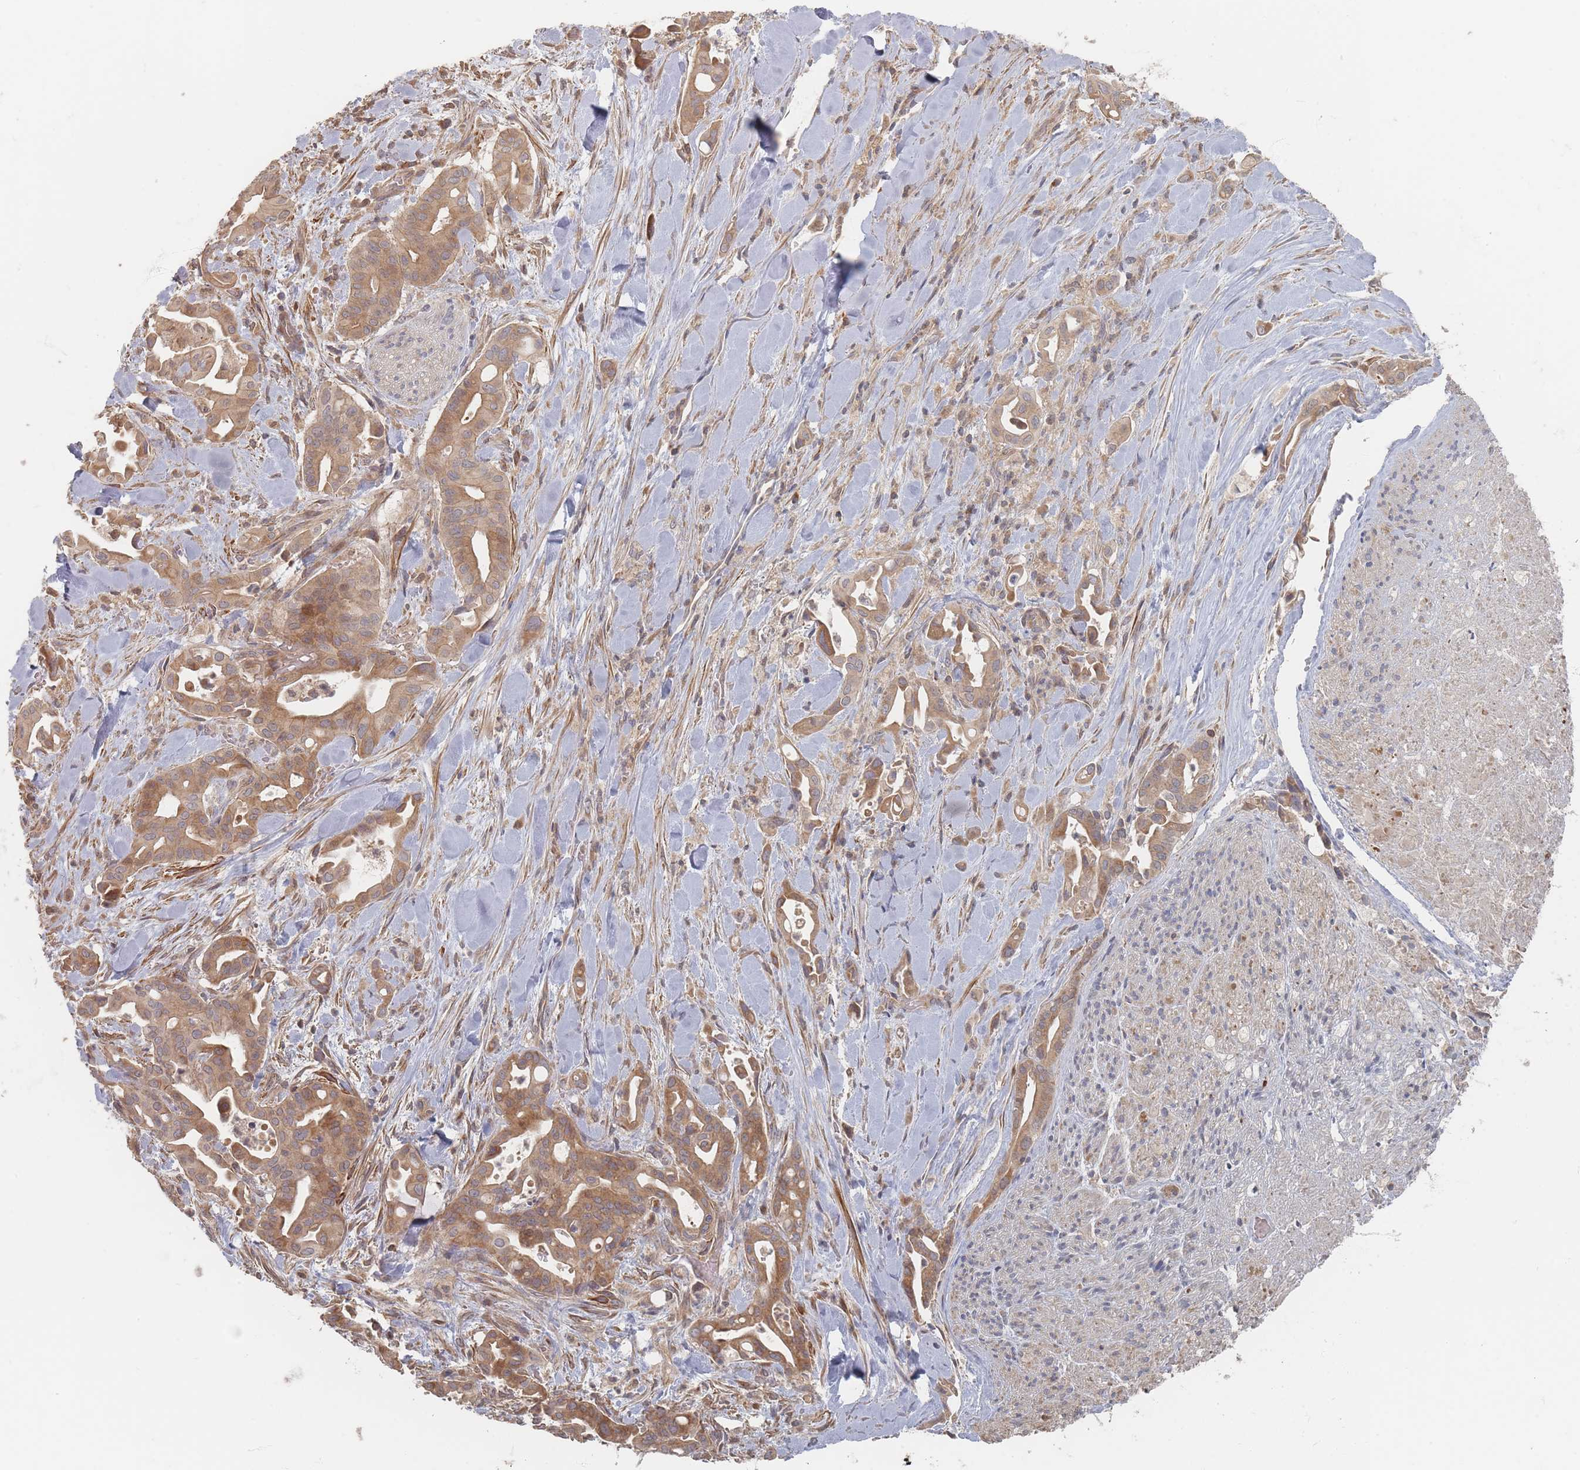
{"staining": {"intensity": "moderate", "quantity": ">75%", "location": "cytoplasmic/membranous"}, "tissue": "liver cancer", "cell_type": "Tumor cells", "image_type": "cancer", "snomed": [{"axis": "morphology", "description": "Cholangiocarcinoma"}, {"axis": "topography", "description": "Liver"}], "caption": "The histopathology image shows staining of liver cholangiocarcinoma, revealing moderate cytoplasmic/membranous protein expression (brown color) within tumor cells.", "gene": "GLE1", "patient": {"sex": "female", "age": 68}}